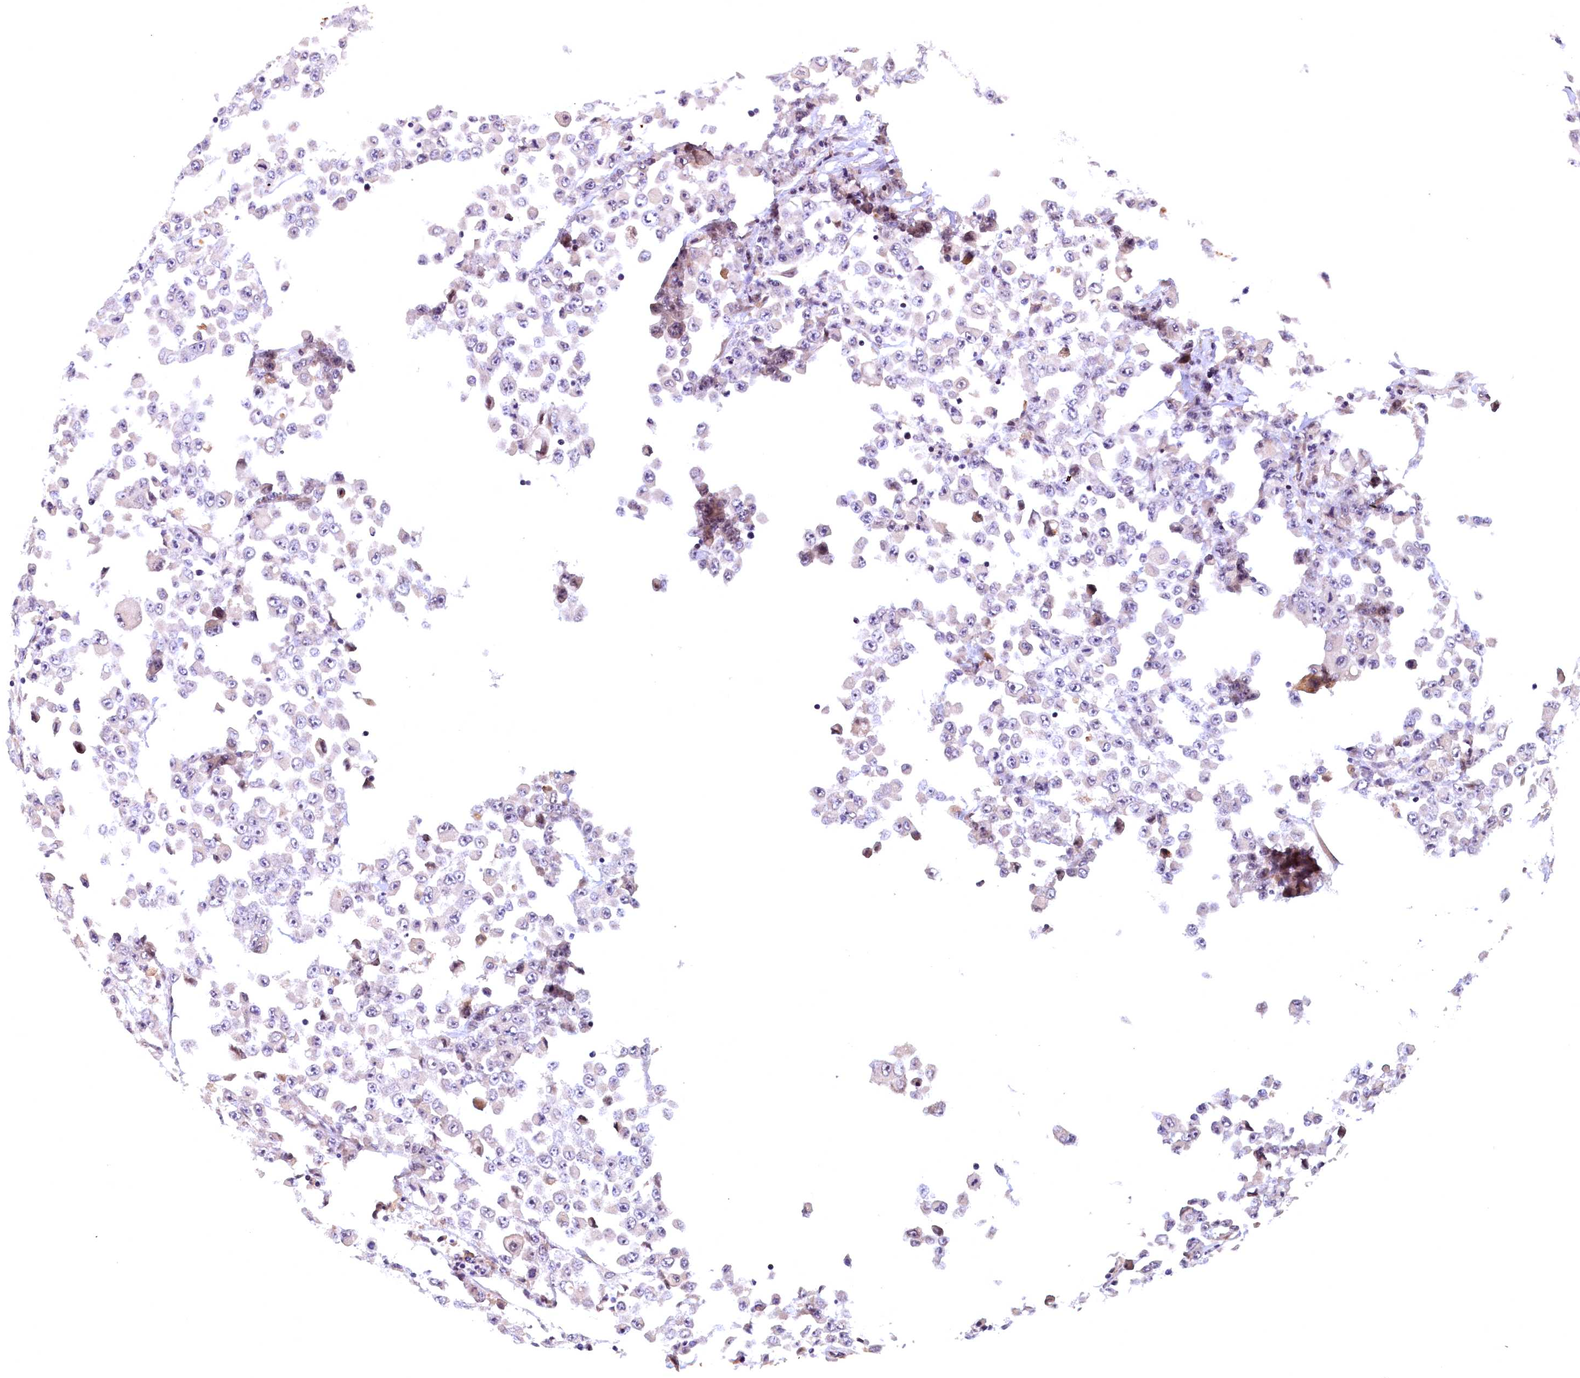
{"staining": {"intensity": "negative", "quantity": "none", "location": "none"}, "tissue": "colorectal cancer", "cell_type": "Tumor cells", "image_type": "cancer", "snomed": [{"axis": "morphology", "description": "Adenocarcinoma, NOS"}, {"axis": "topography", "description": "Colon"}], "caption": "Colorectal adenocarcinoma was stained to show a protein in brown. There is no significant positivity in tumor cells. (Immunohistochemistry, brightfield microscopy, high magnification).", "gene": "LATS2", "patient": {"sex": "male", "age": 51}}